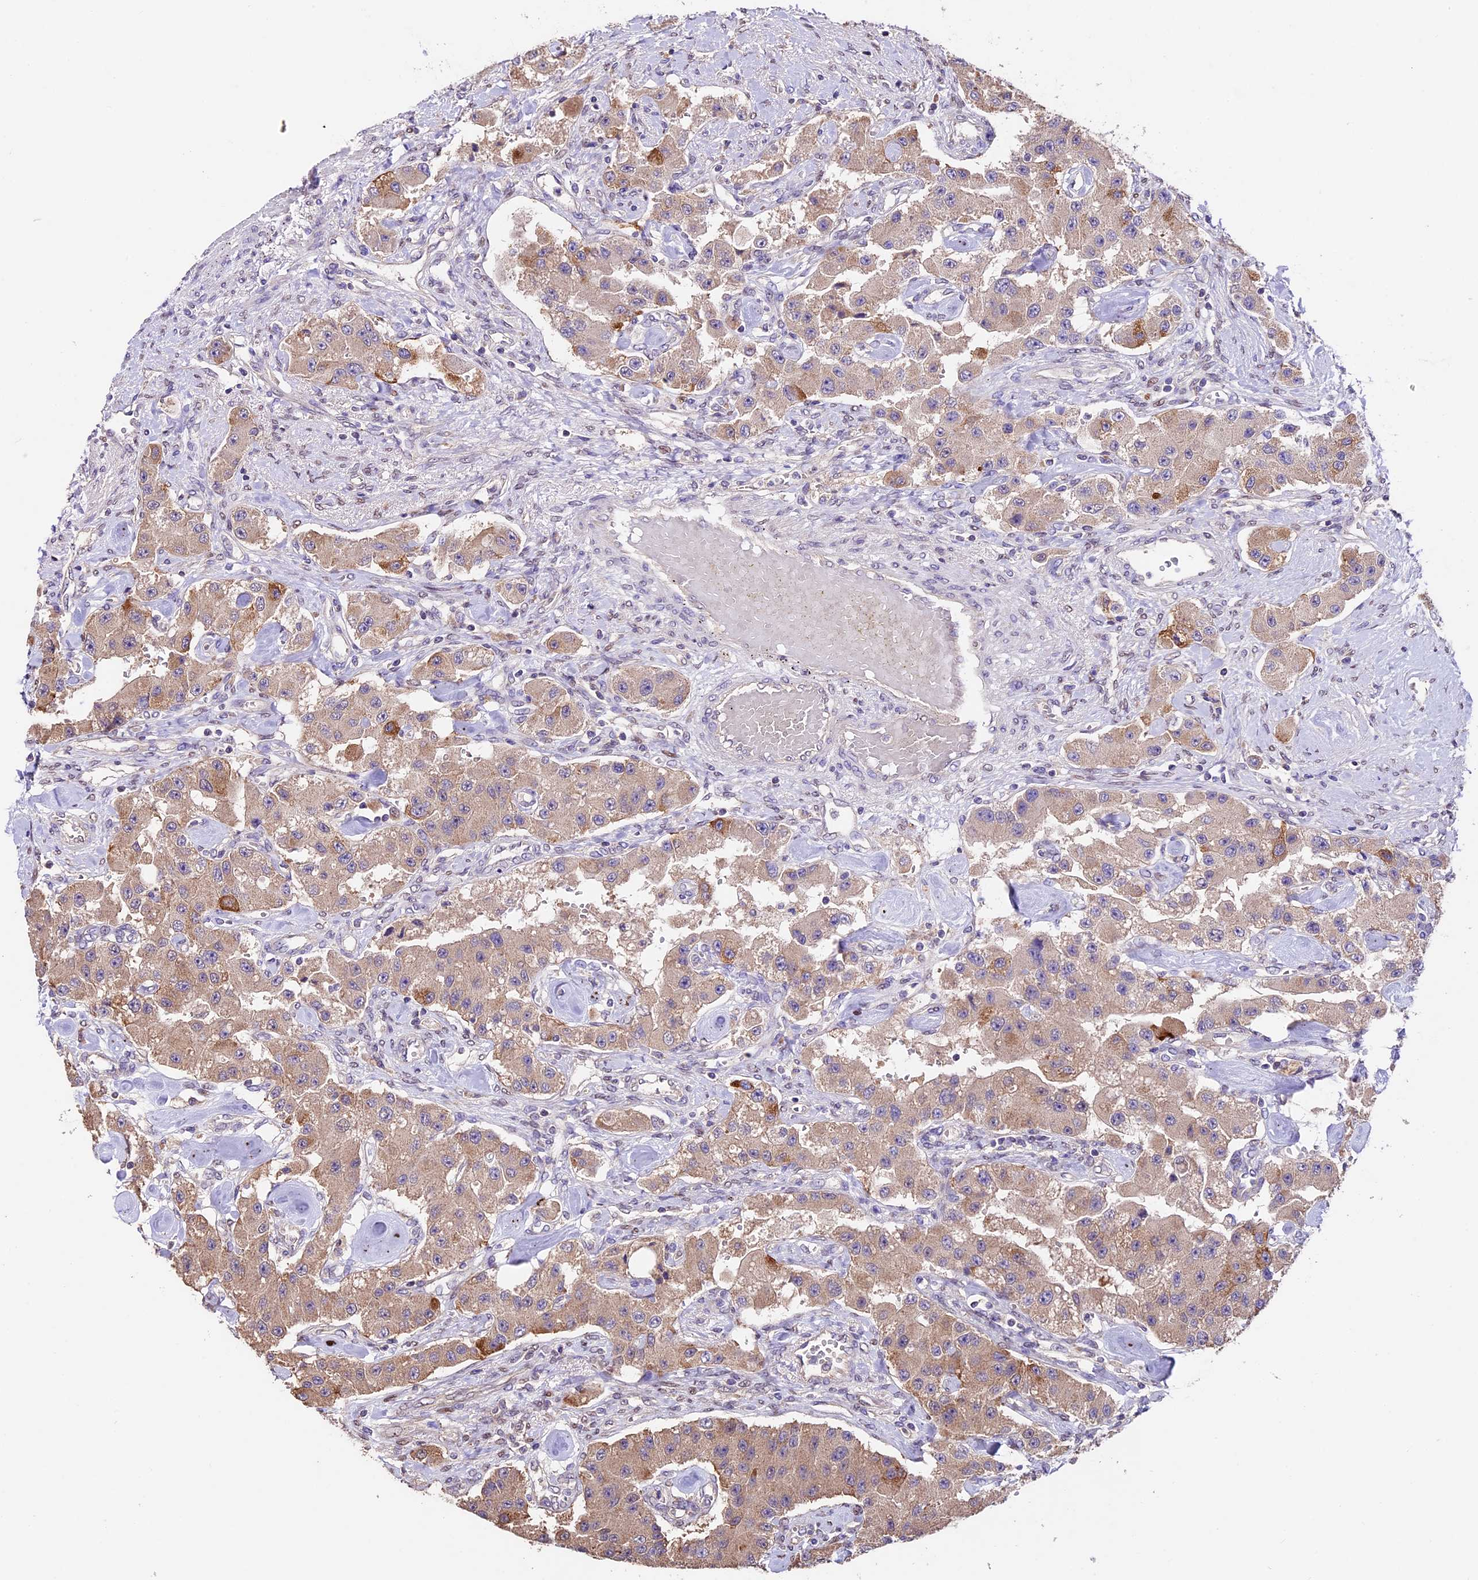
{"staining": {"intensity": "weak", "quantity": ">75%", "location": "cytoplasmic/membranous"}, "tissue": "carcinoid", "cell_type": "Tumor cells", "image_type": "cancer", "snomed": [{"axis": "morphology", "description": "Carcinoid, malignant, NOS"}, {"axis": "topography", "description": "Pancreas"}], "caption": "Protein expression analysis of human malignant carcinoid reveals weak cytoplasmic/membranous positivity in about >75% of tumor cells.", "gene": "SBNO2", "patient": {"sex": "male", "age": 41}}